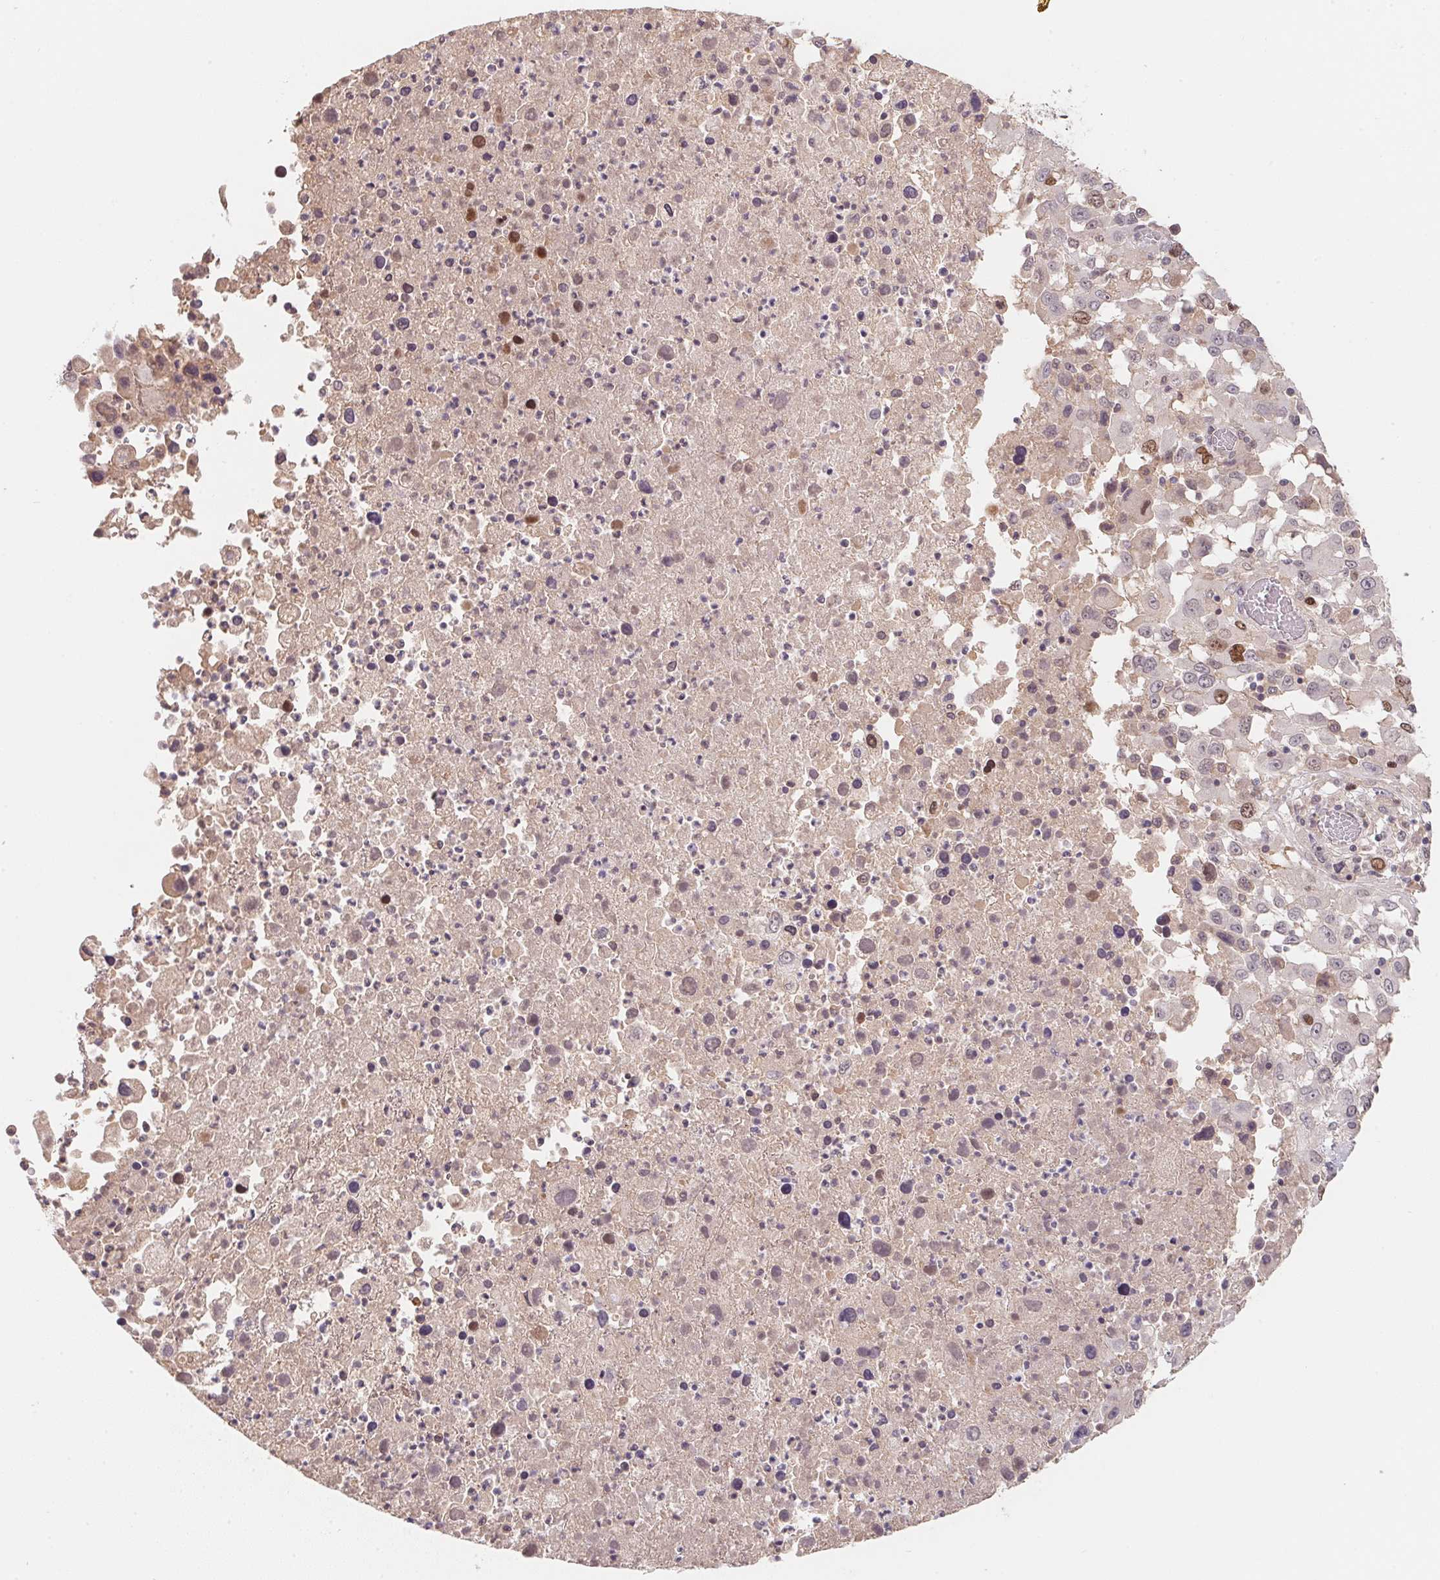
{"staining": {"intensity": "moderate", "quantity": "<25%", "location": "nuclear"}, "tissue": "melanoma", "cell_type": "Tumor cells", "image_type": "cancer", "snomed": [{"axis": "morphology", "description": "Malignant melanoma, Metastatic site"}, {"axis": "topography", "description": "Soft tissue"}], "caption": "Immunohistochemistry (DAB) staining of human malignant melanoma (metastatic site) displays moderate nuclear protein positivity in about <25% of tumor cells. The protein of interest is stained brown, and the nuclei are stained in blue (DAB (3,3'-diaminobenzidine) IHC with brightfield microscopy, high magnification).", "gene": "KIFC1", "patient": {"sex": "male", "age": 50}}